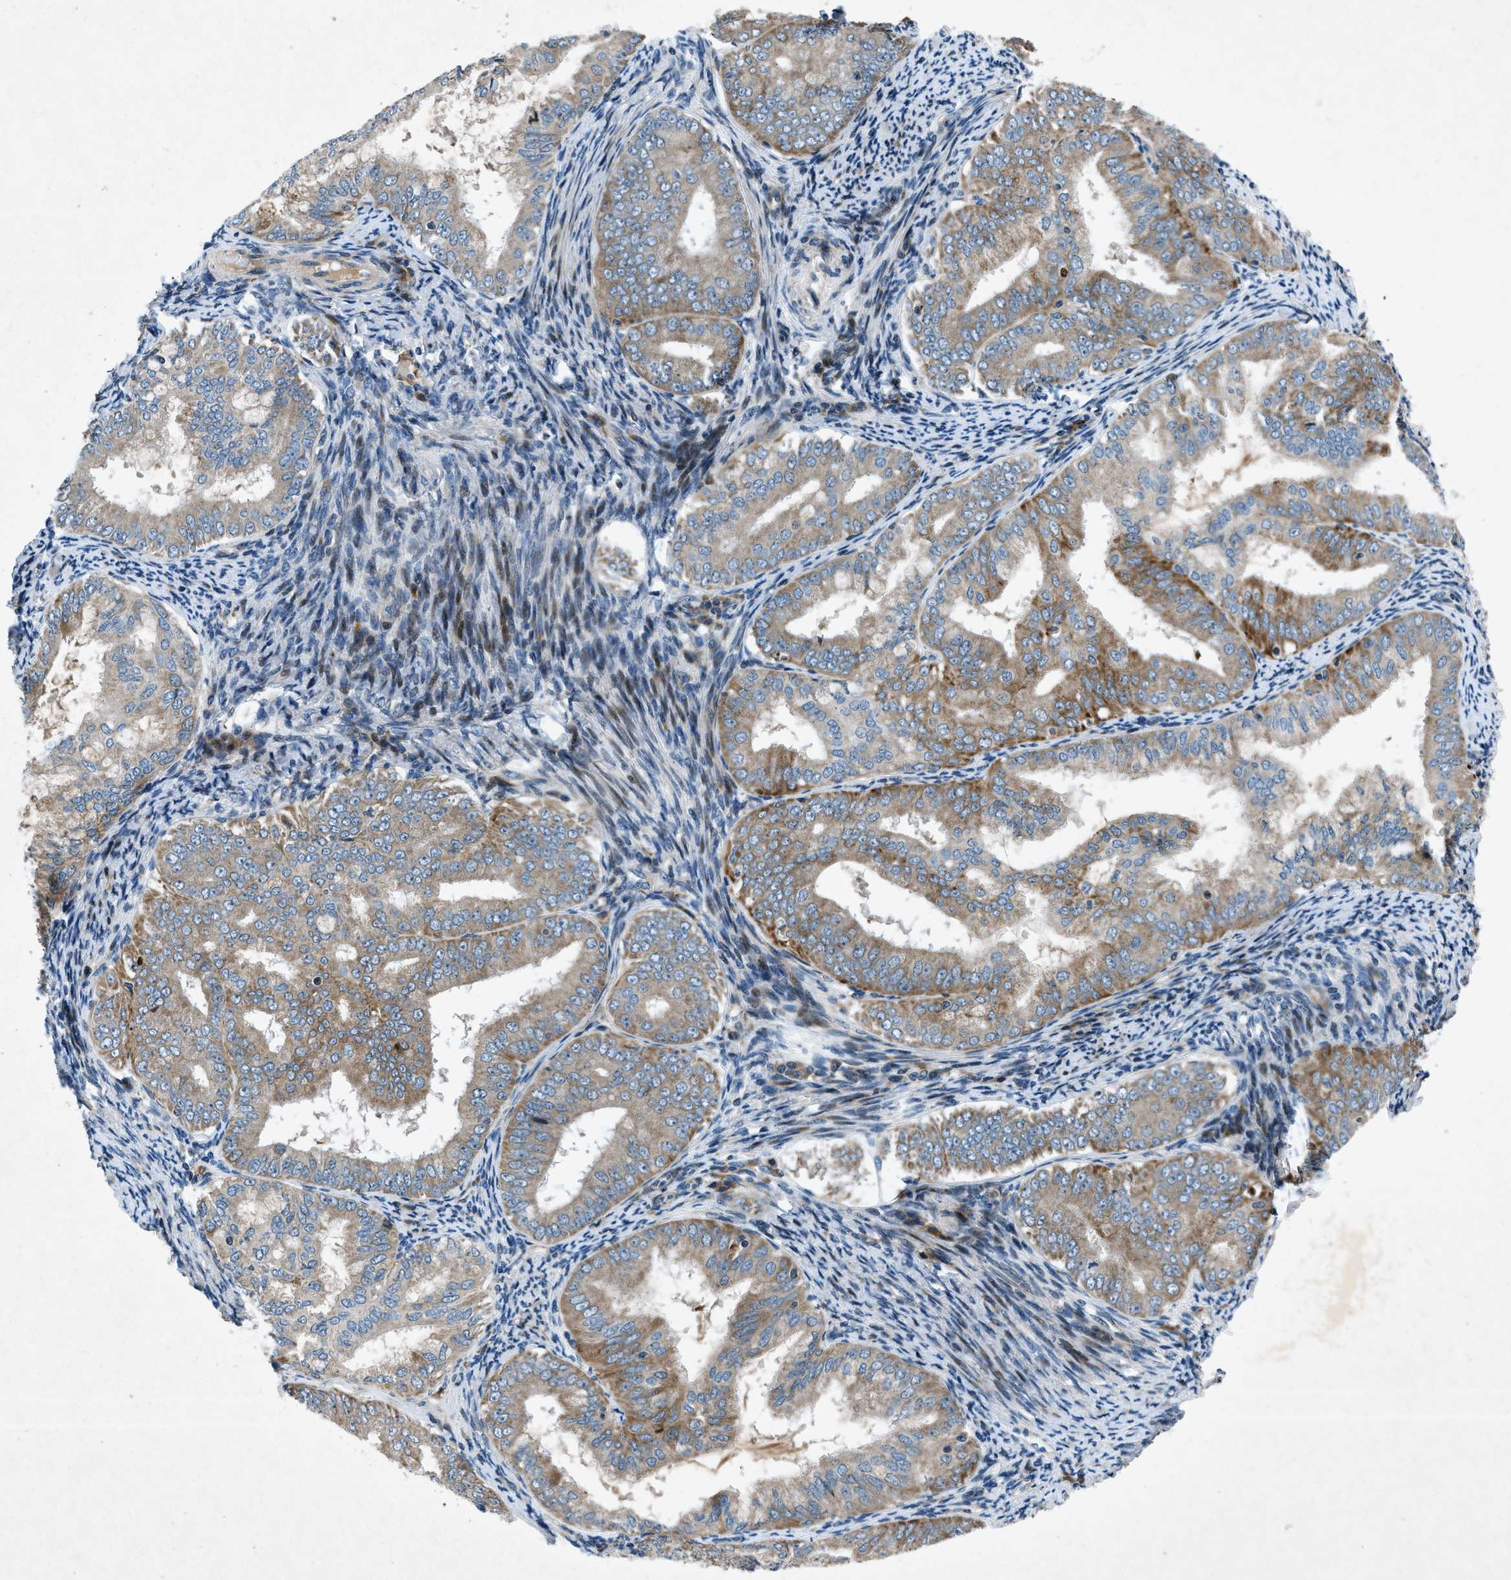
{"staining": {"intensity": "moderate", "quantity": "25%-75%", "location": "cytoplasmic/membranous"}, "tissue": "endometrial cancer", "cell_type": "Tumor cells", "image_type": "cancer", "snomed": [{"axis": "morphology", "description": "Adenocarcinoma, NOS"}, {"axis": "topography", "description": "Endometrium"}], "caption": "A medium amount of moderate cytoplasmic/membranous expression is appreciated in about 25%-75% of tumor cells in endometrial adenocarcinoma tissue.", "gene": "CLEC2D", "patient": {"sex": "female", "age": 63}}